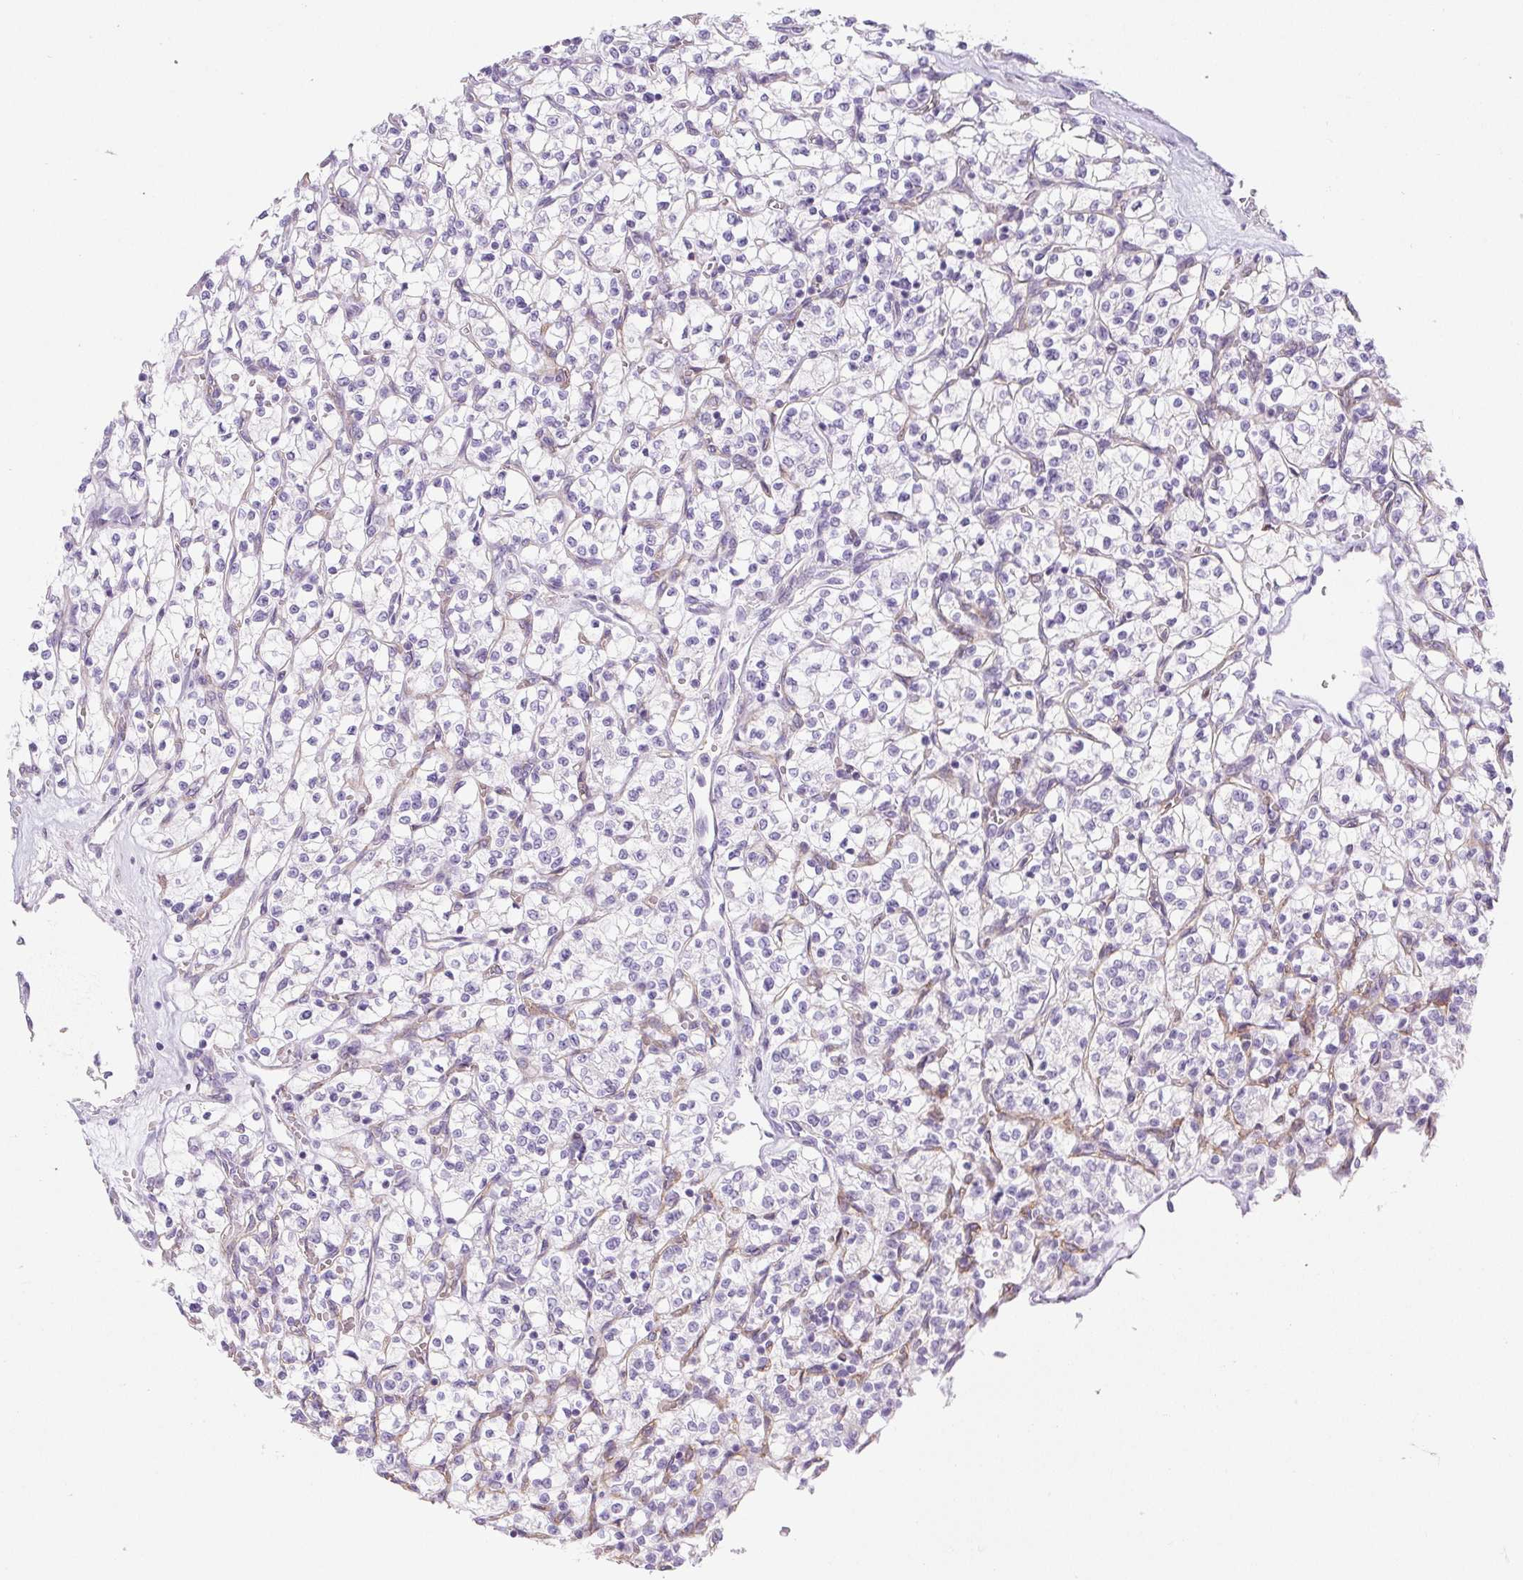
{"staining": {"intensity": "negative", "quantity": "none", "location": "none"}, "tissue": "renal cancer", "cell_type": "Tumor cells", "image_type": "cancer", "snomed": [{"axis": "morphology", "description": "Adenocarcinoma, NOS"}, {"axis": "topography", "description": "Kidney"}], "caption": "IHC histopathology image of human renal cancer stained for a protein (brown), which demonstrates no positivity in tumor cells.", "gene": "BCAS1", "patient": {"sex": "female", "age": 64}}